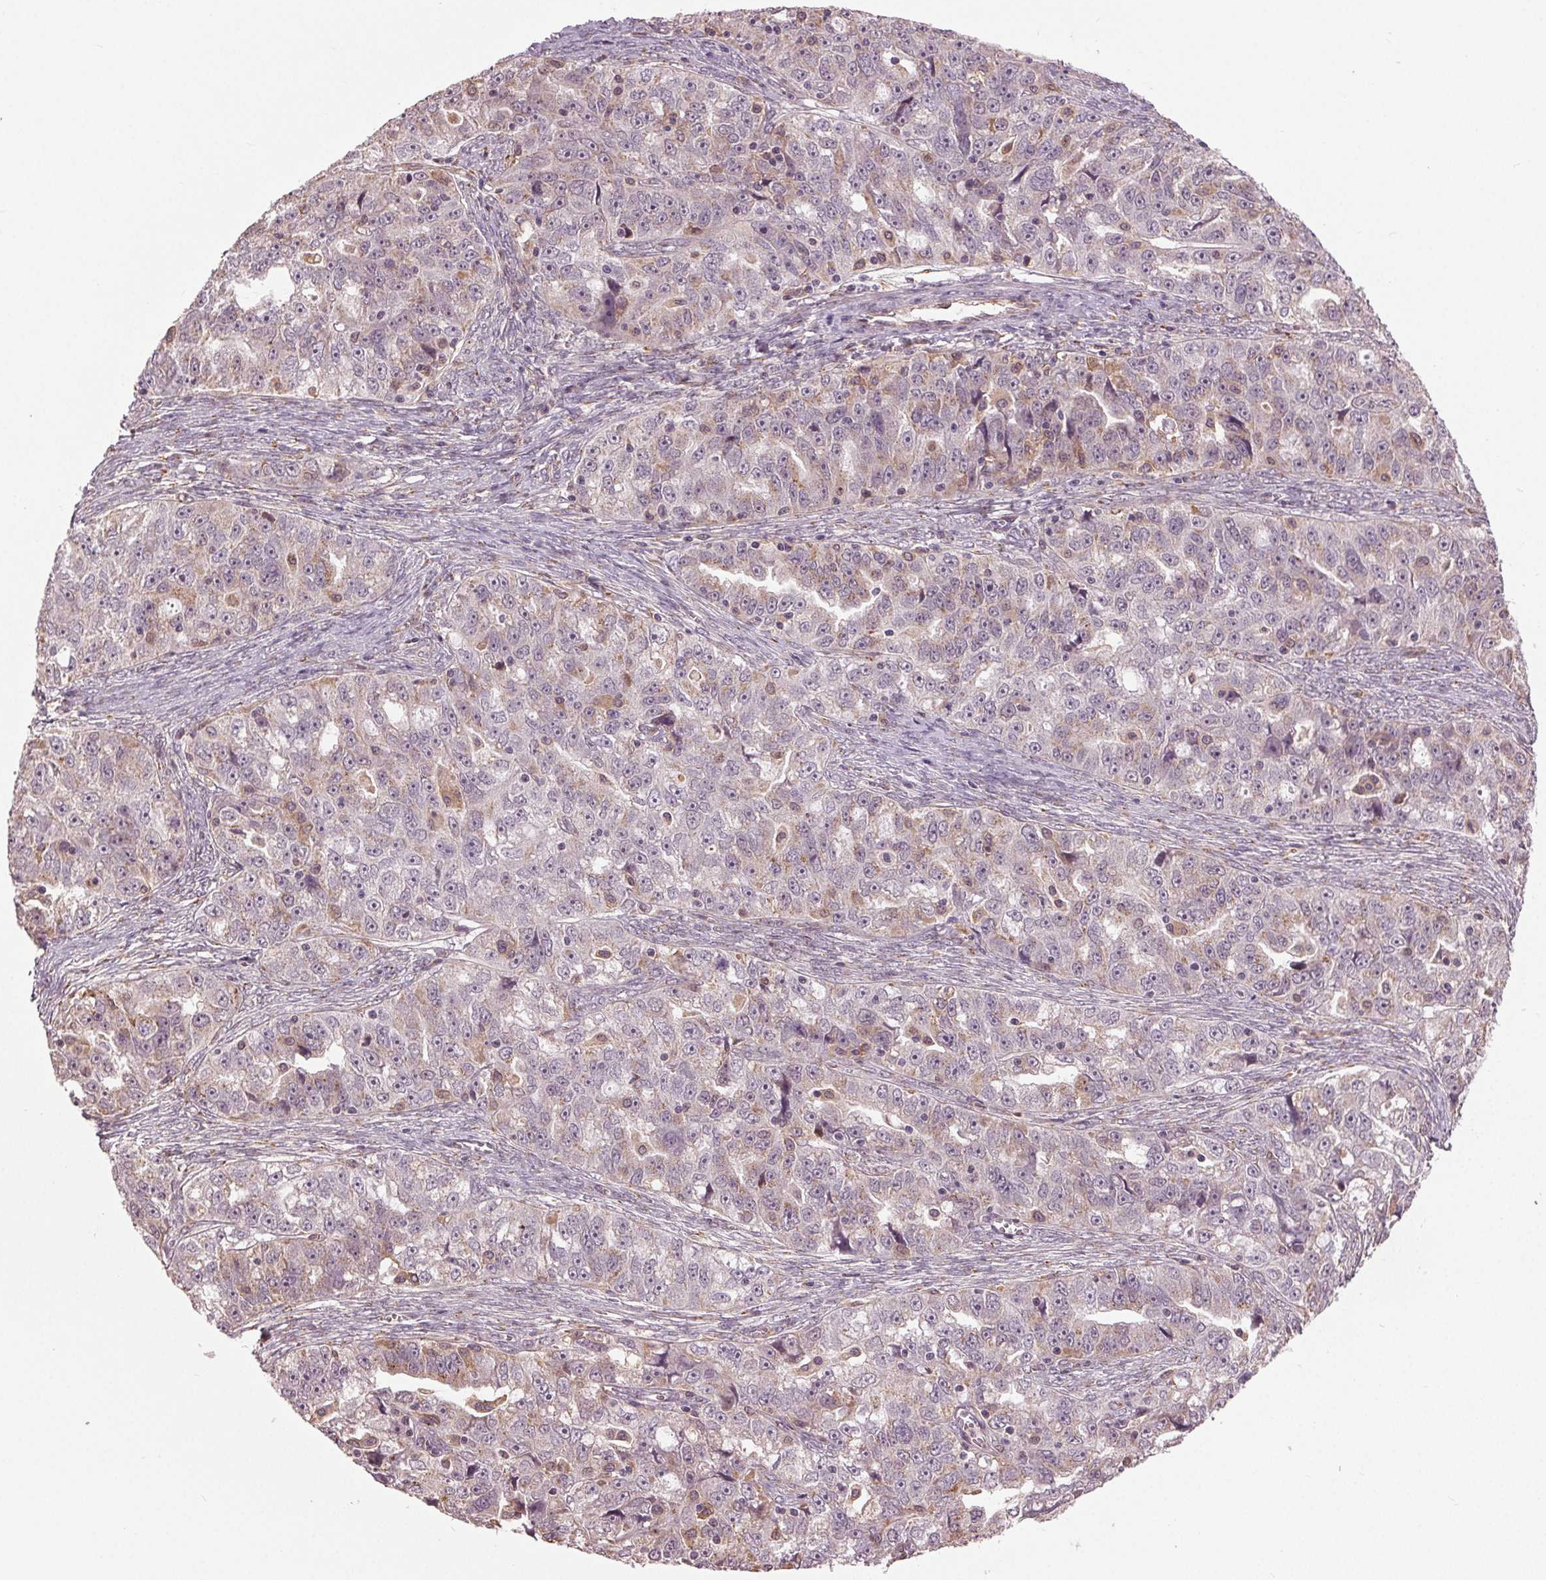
{"staining": {"intensity": "negative", "quantity": "none", "location": "none"}, "tissue": "ovarian cancer", "cell_type": "Tumor cells", "image_type": "cancer", "snomed": [{"axis": "morphology", "description": "Cystadenocarcinoma, serous, NOS"}, {"axis": "topography", "description": "Ovary"}], "caption": "Ovarian serous cystadenocarcinoma was stained to show a protein in brown. There is no significant expression in tumor cells.", "gene": "BSDC1", "patient": {"sex": "female", "age": 51}}